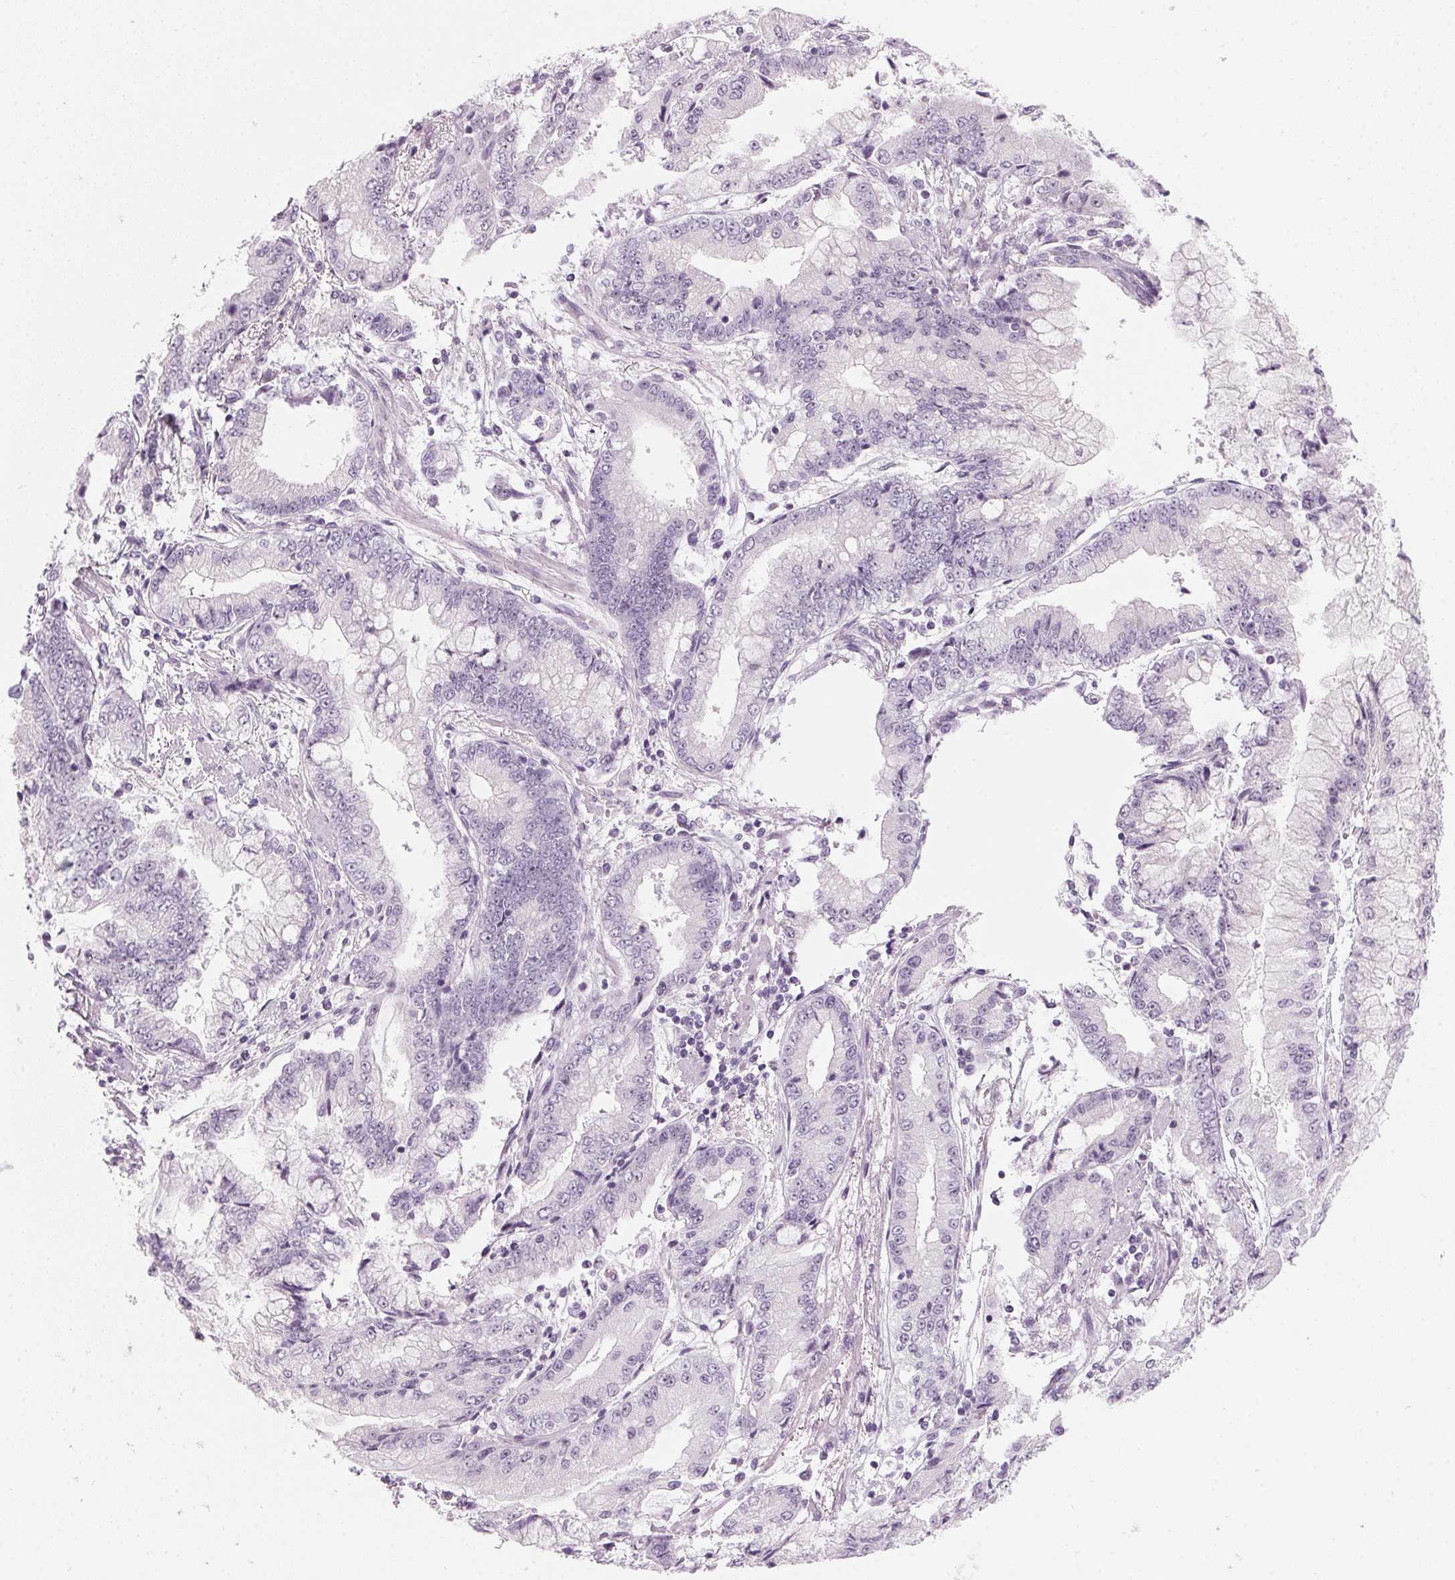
{"staining": {"intensity": "negative", "quantity": "none", "location": "none"}, "tissue": "stomach cancer", "cell_type": "Tumor cells", "image_type": "cancer", "snomed": [{"axis": "morphology", "description": "Adenocarcinoma, NOS"}, {"axis": "topography", "description": "Stomach, upper"}], "caption": "Photomicrograph shows no protein staining in tumor cells of stomach cancer tissue. (DAB immunohistochemistry (IHC) with hematoxylin counter stain).", "gene": "DNTTIP2", "patient": {"sex": "female", "age": 74}}